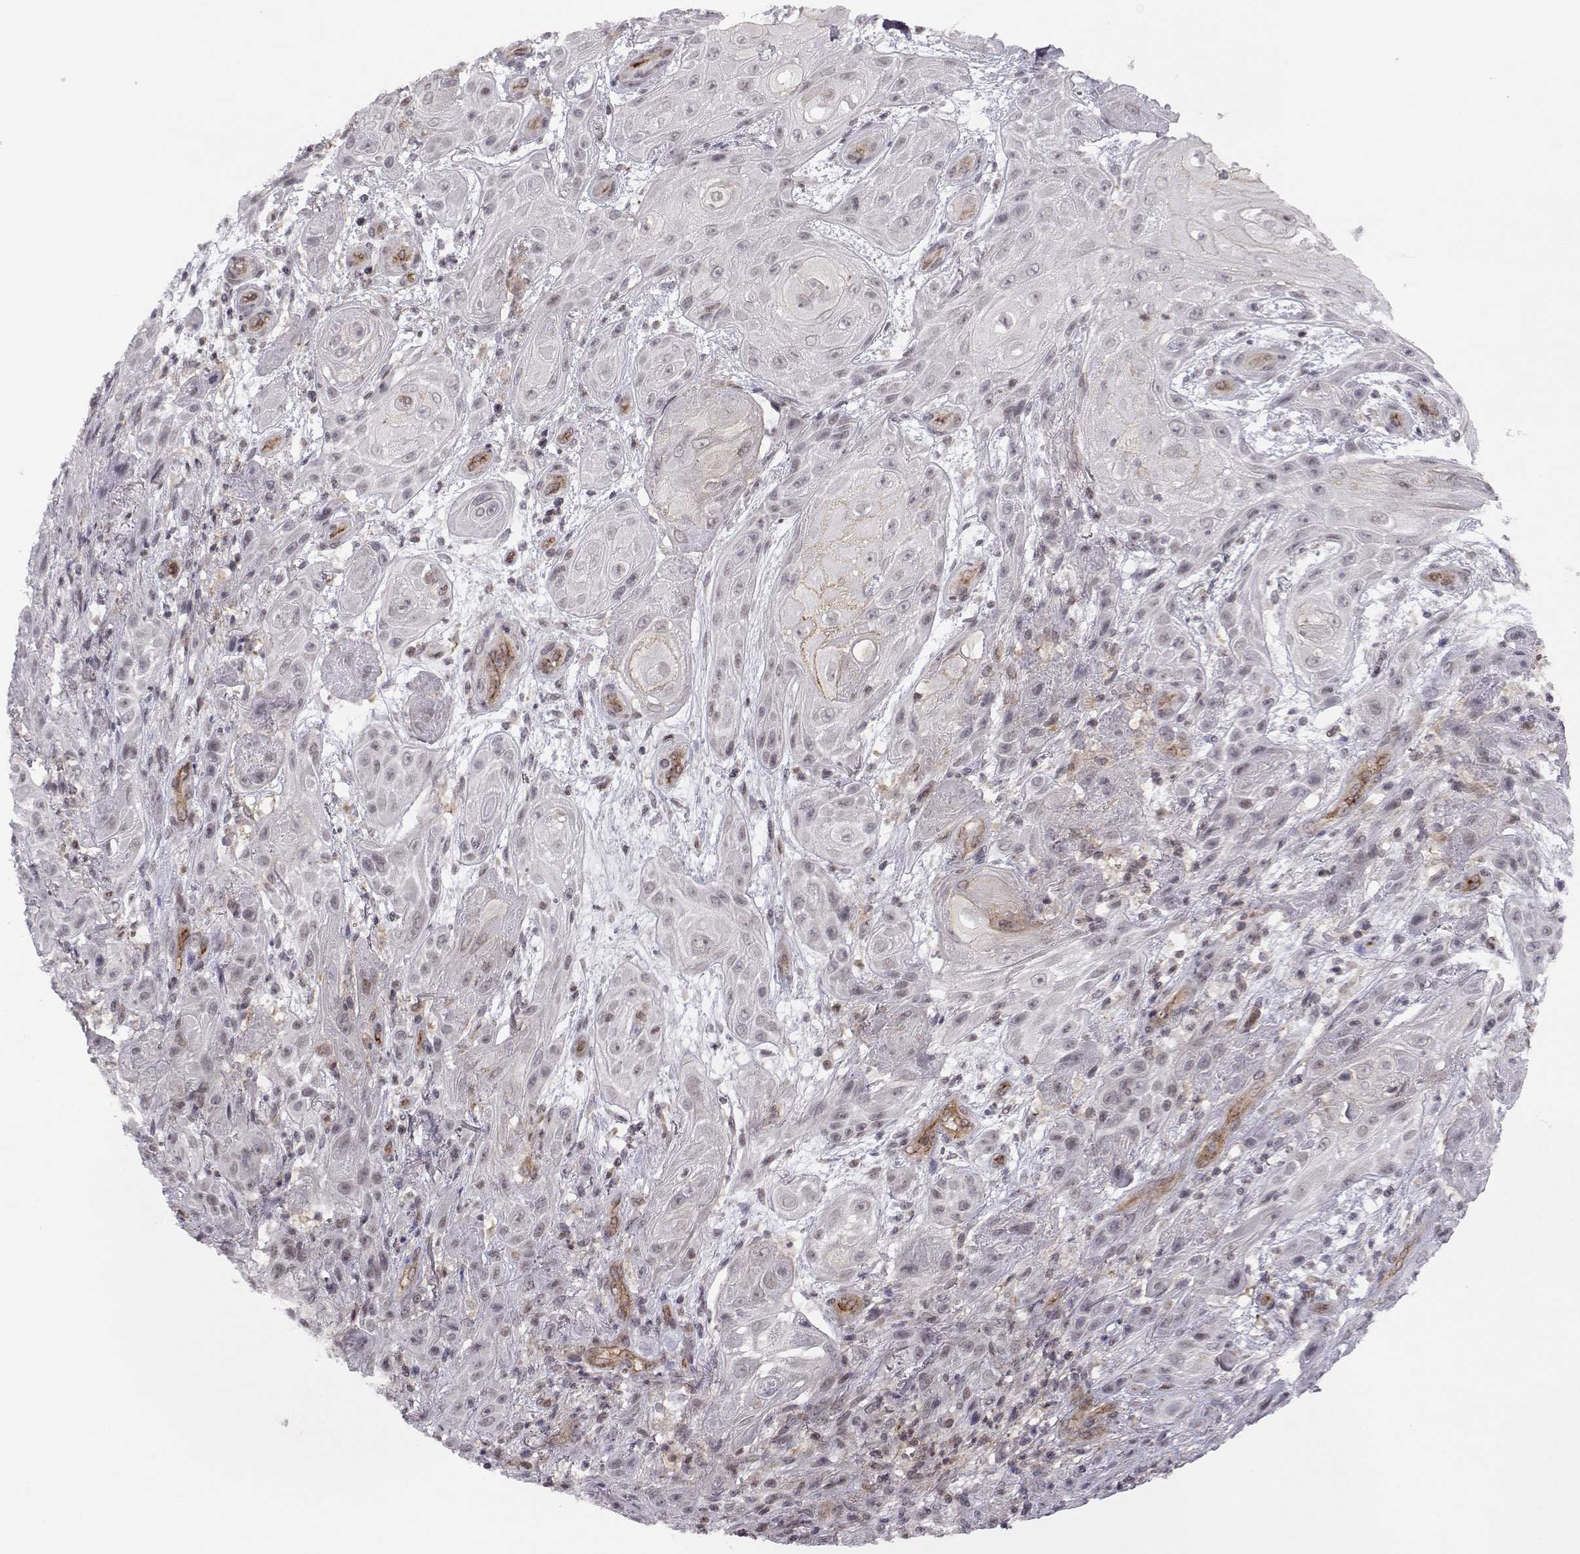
{"staining": {"intensity": "negative", "quantity": "none", "location": "none"}, "tissue": "skin cancer", "cell_type": "Tumor cells", "image_type": "cancer", "snomed": [{"axis": "morphology", "description": "Squamous cell carcinoma, NOS"}, {"axis": "topography", "description": "Skin"}], "caption": "Immunohistochemistry micrograph of neoplastic tissue: human skin cancer stained with DAB (3,3'-diaminobenzidine) displays no significant protein positivity in tumor cells.", "gene": "KIF13B", "patient": {"sex": "male", "age": 62}}